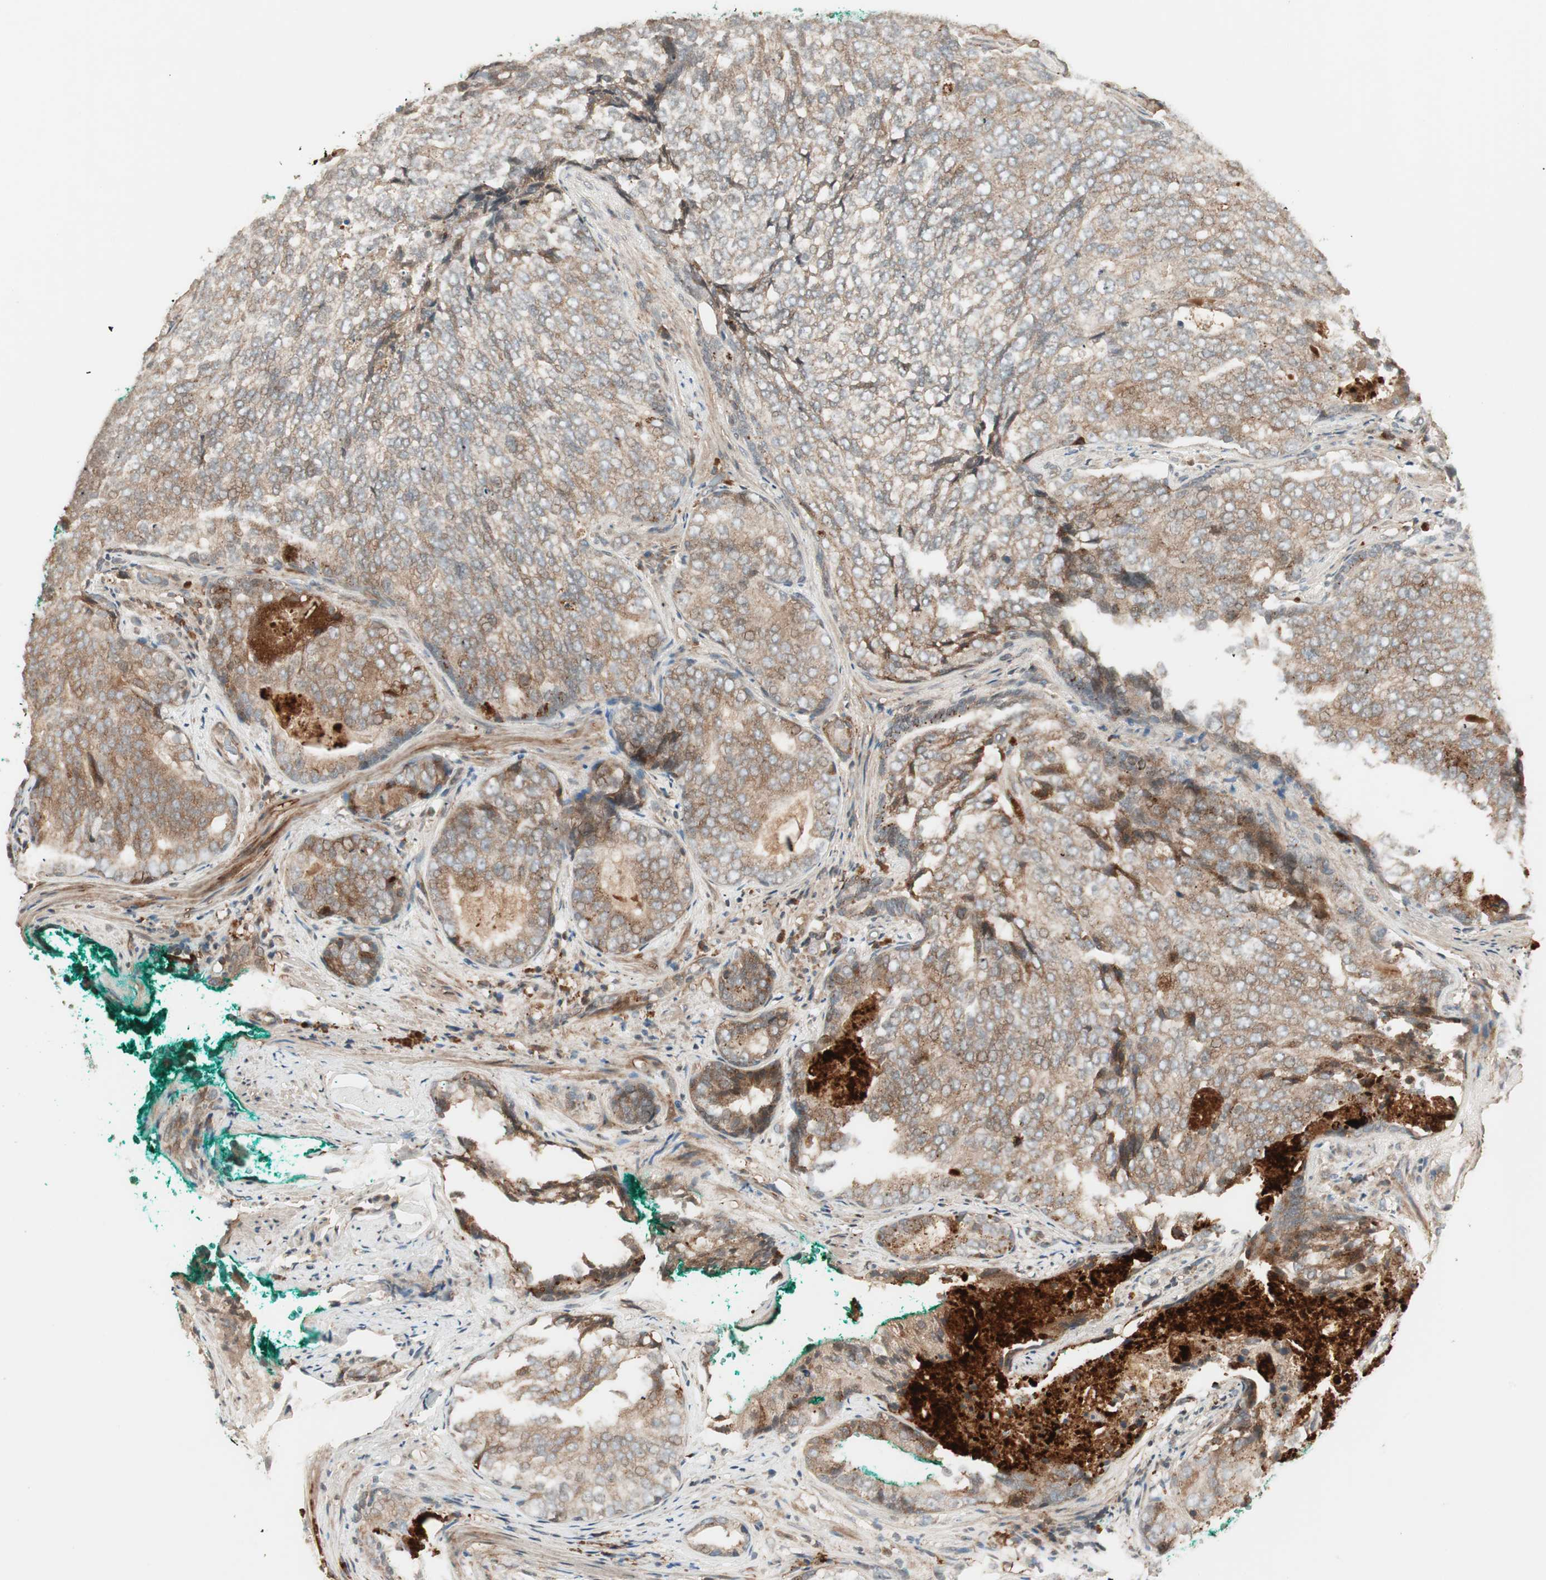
{"staining": {"intensity": "weak", "quantity": ">75%", "location": "cytoplasmic/membranous"}, "tissue": "prostate cancer", "cell_type": "Tumor cells", "image_type": "cancer", "snomed": [{"axis": "morphology", "description": "Adenocarcinoma, High grade"}, {"axis": "topography", "description": "Prostate"}], "caption": "High-grade adenocarcinoma (prostate) tissue shows weak cytoplasmic/membranous expression in about >75% of tumor cells (Brightfield microscopy of DAB IHC at high magnification).", "gene": "SFRP1", "patient": {"sex": "male", "age": 66}}